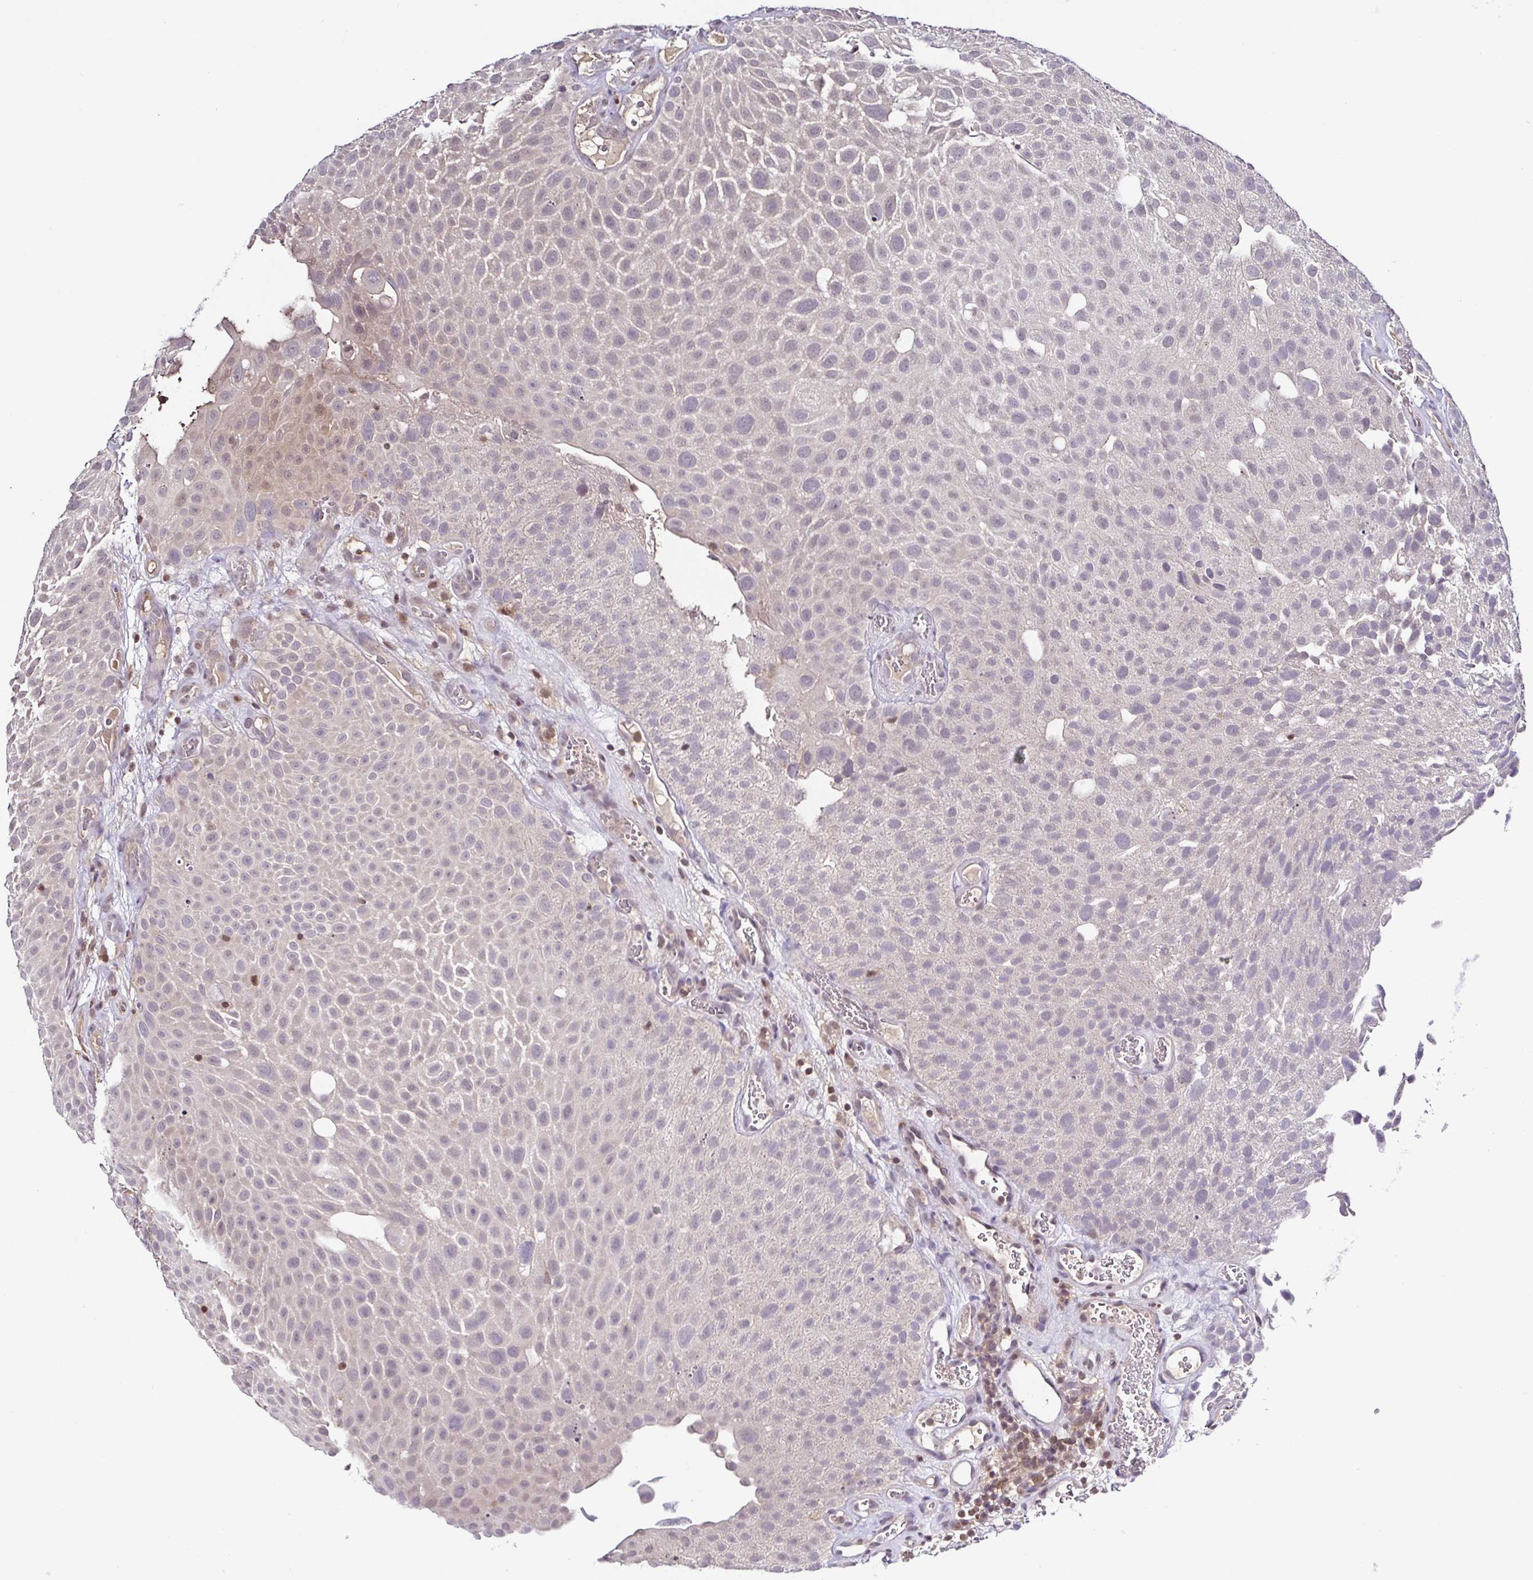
{"staining": {"intensity": "weak", "quantity": "<25%", "location": "nuclear"}, "tissue": "urothelial cancer", "cell_type": "Tumor cells", "image_type": "cancer", "snomed": [{"axis": "morphology", "description": "Urothelial carcinoma, Low grade"}, {"axis": "topography", "description": "Urinary bladder"}], "caption": "A micrograph of low-grade urothelial carcinoma stained for a protein exhibits no brown staining in tumor cells.", "gene": "PSMB9", "patient": {"sex": "male", "age": 72}}